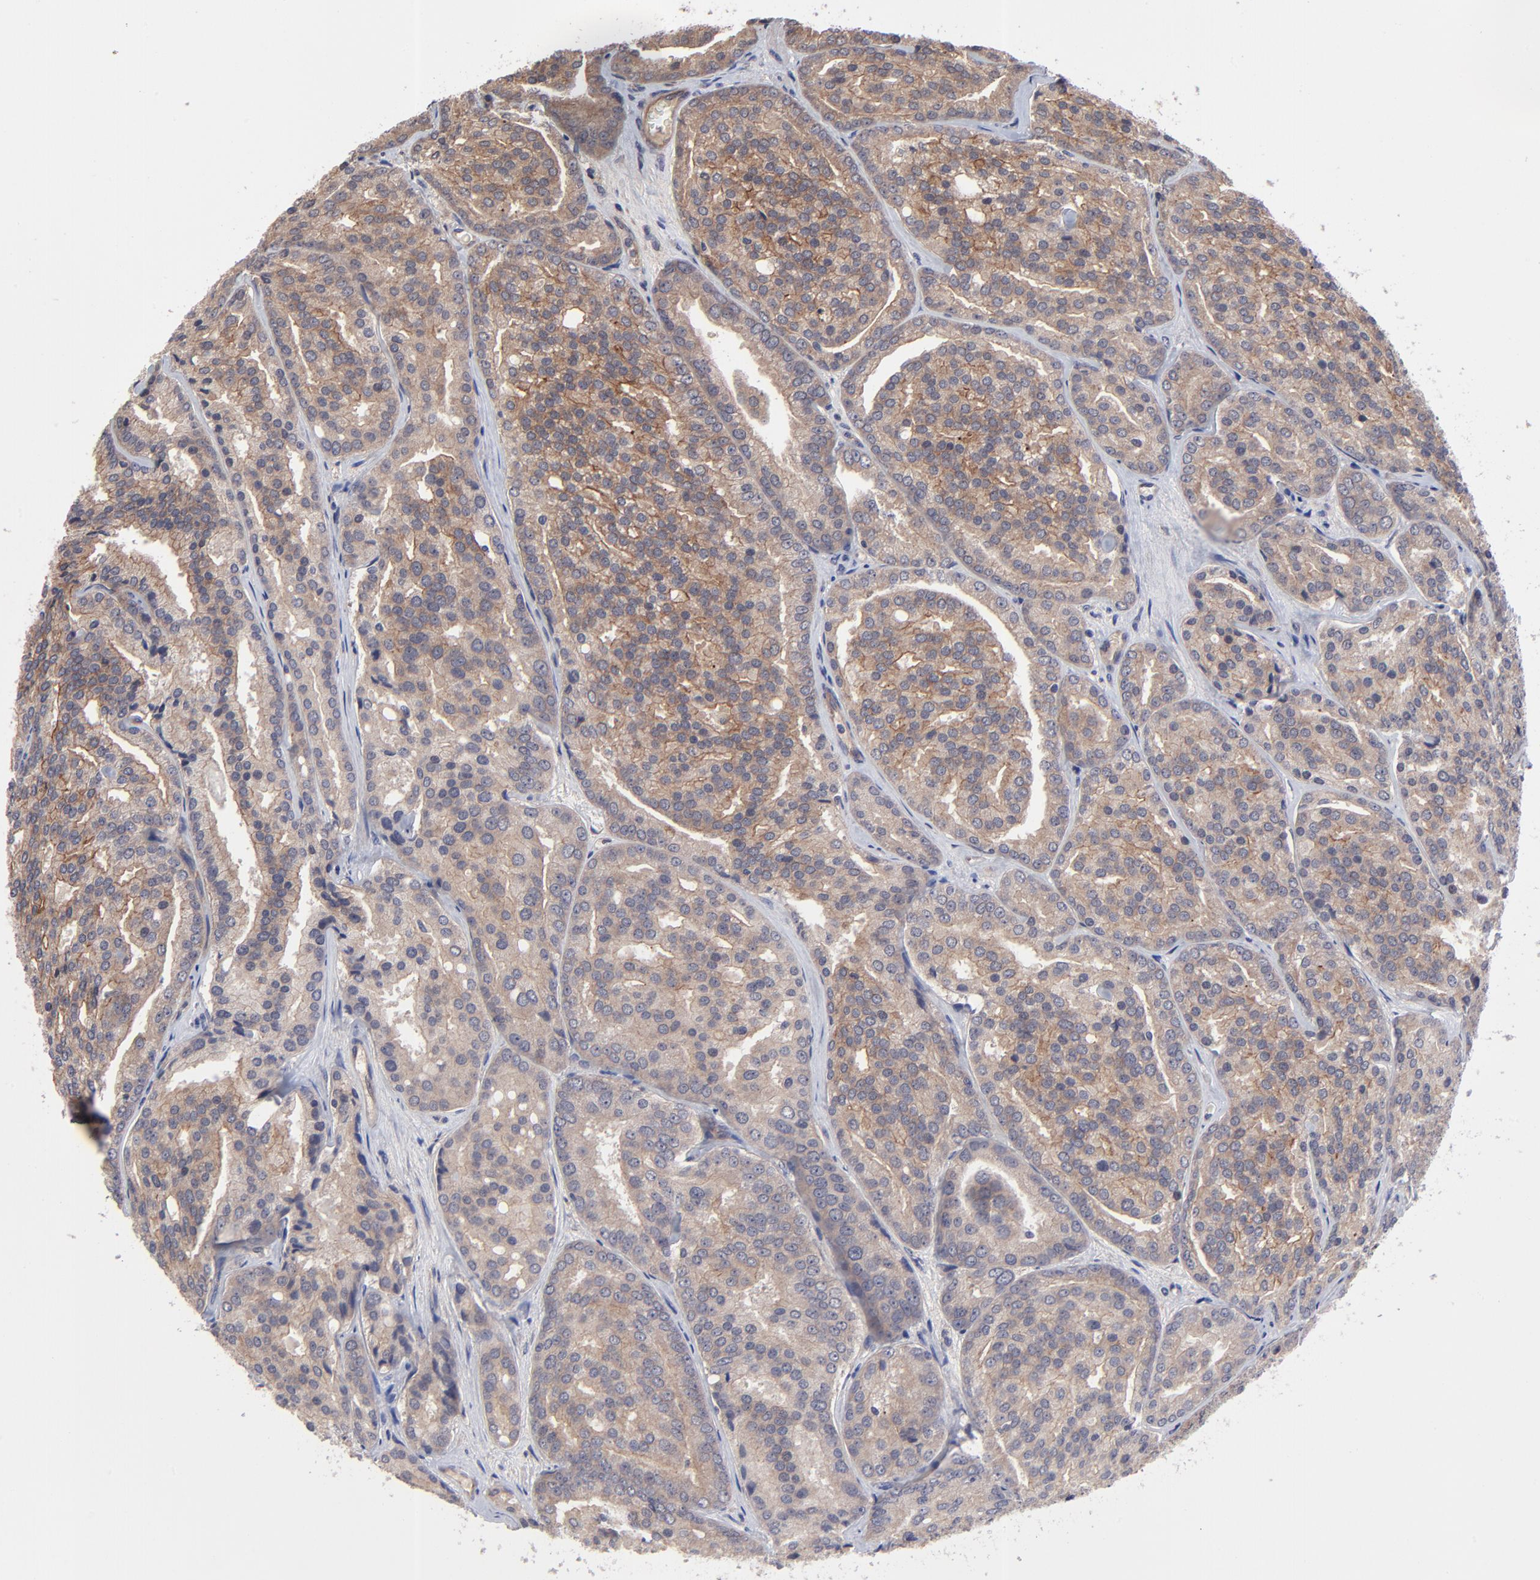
{"staining": {"intensity": "moderate", "quantity": ">75%", "location": "cytoplasmic/membranous"}, "tissue": "prostate cancer", "cell_type": "Tumor cells", "image_type": "cancer", "snomed": [{"axis": "morphology", "description": "Adenocarcinoma, High grade"}, {"axis": "topography", "description": "Prostate"}], "caption": "This photomicrograph exhibits prostate cancer (adenocarcinoma (high-grade)) stained with immunohistochemistry (IHC) to label a protein in brown. The cytoplasmic/membranous of tumor cells show moderate positivity for the protein. Nuclei are counter-stained blue.", "gene": "ZNF780B", "patient": {"sex": "male", "age": 64}}